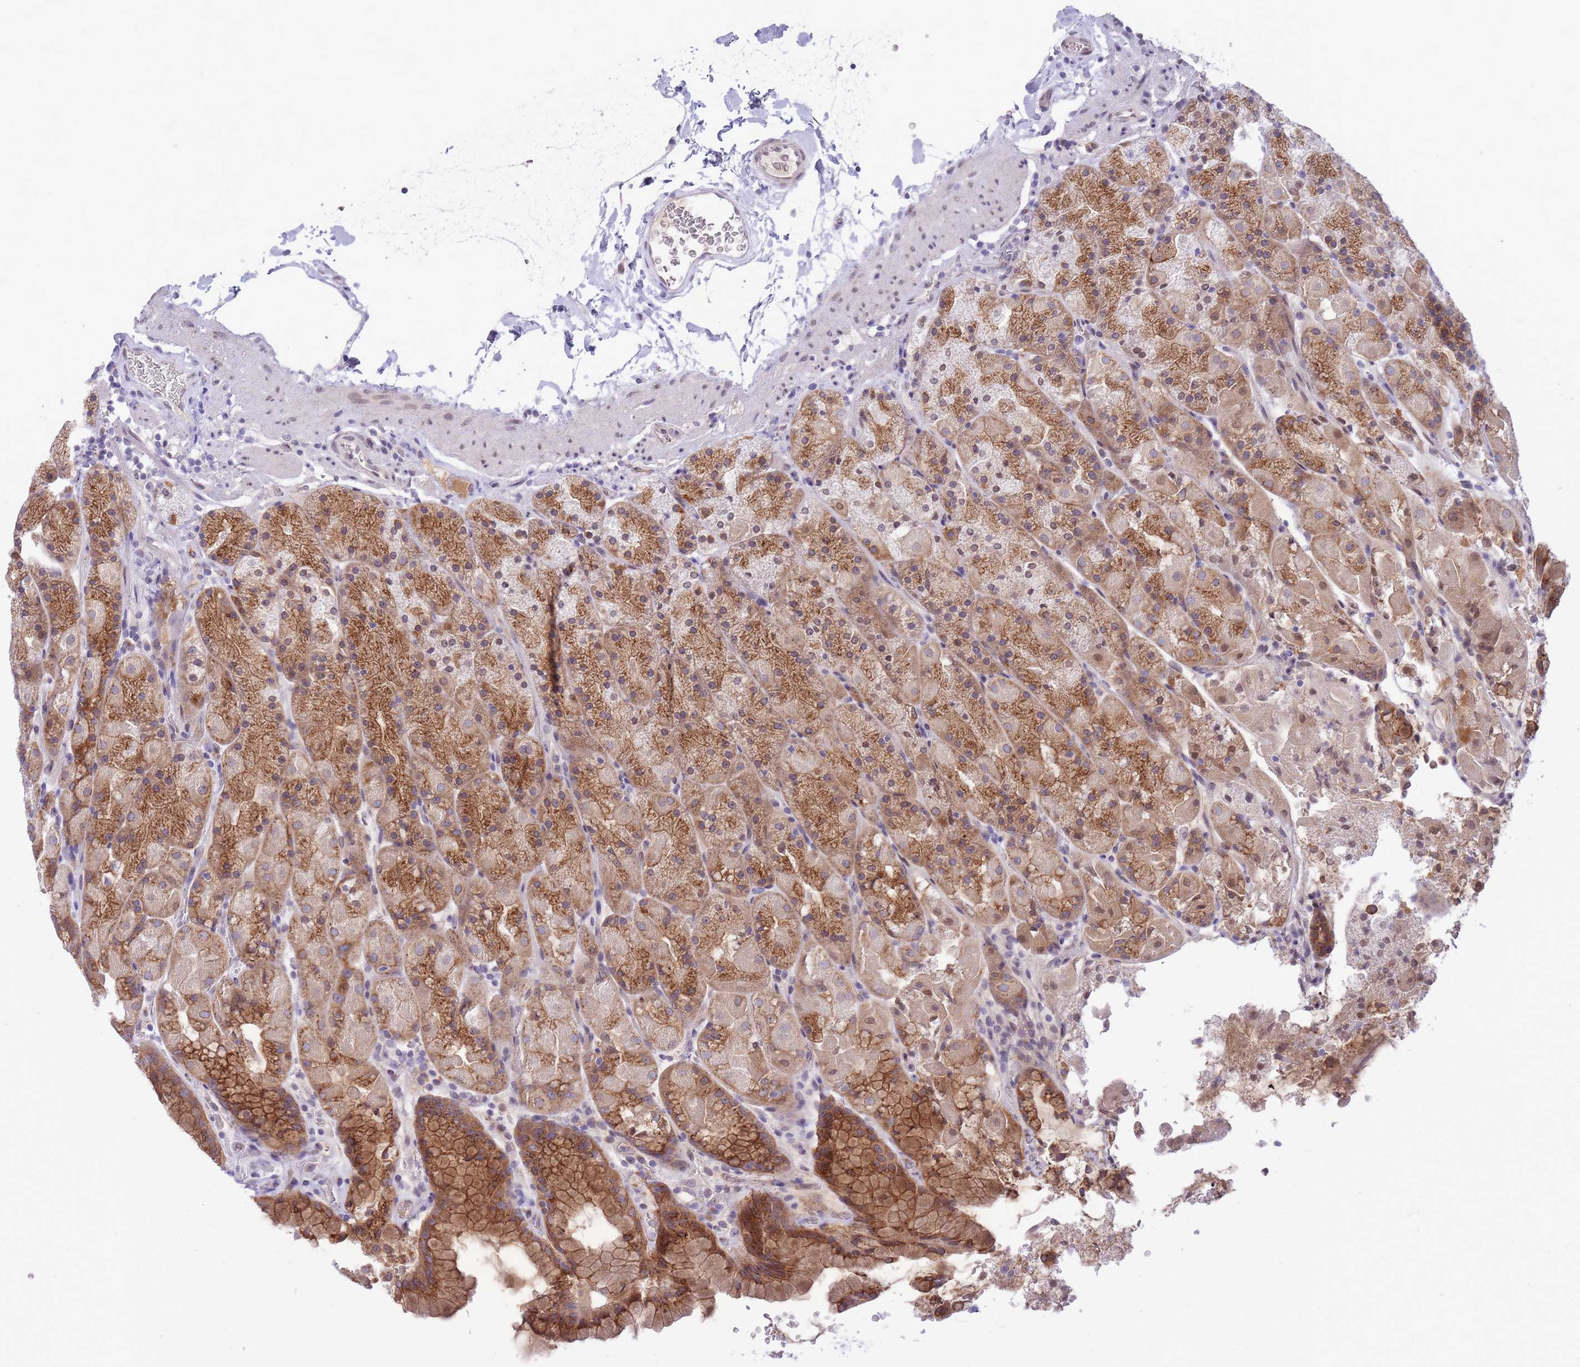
{"staining": {"intensity": "strong", "quantity": "25%-75%", "location": "cytoplasmic/membranous"}, "tissue": "stomach", "cell_type": "Glandular cells", "image_type": "normal", "snomed": [{"axis": "morphology", "description": "Normal tissue, NOS"}, {"axis": "topography", "description": "Stomach, upper"}, {"axis": "topography", "description": "Stomach, lower"}], "caption": "Protein staining of unremarkable stomach displays strong cytoplasmic/membranous positivity in approximately 25%-75% of glandular cells.", "gene": "HOOK2", "patient": {"sex": "male", "age": 67}}